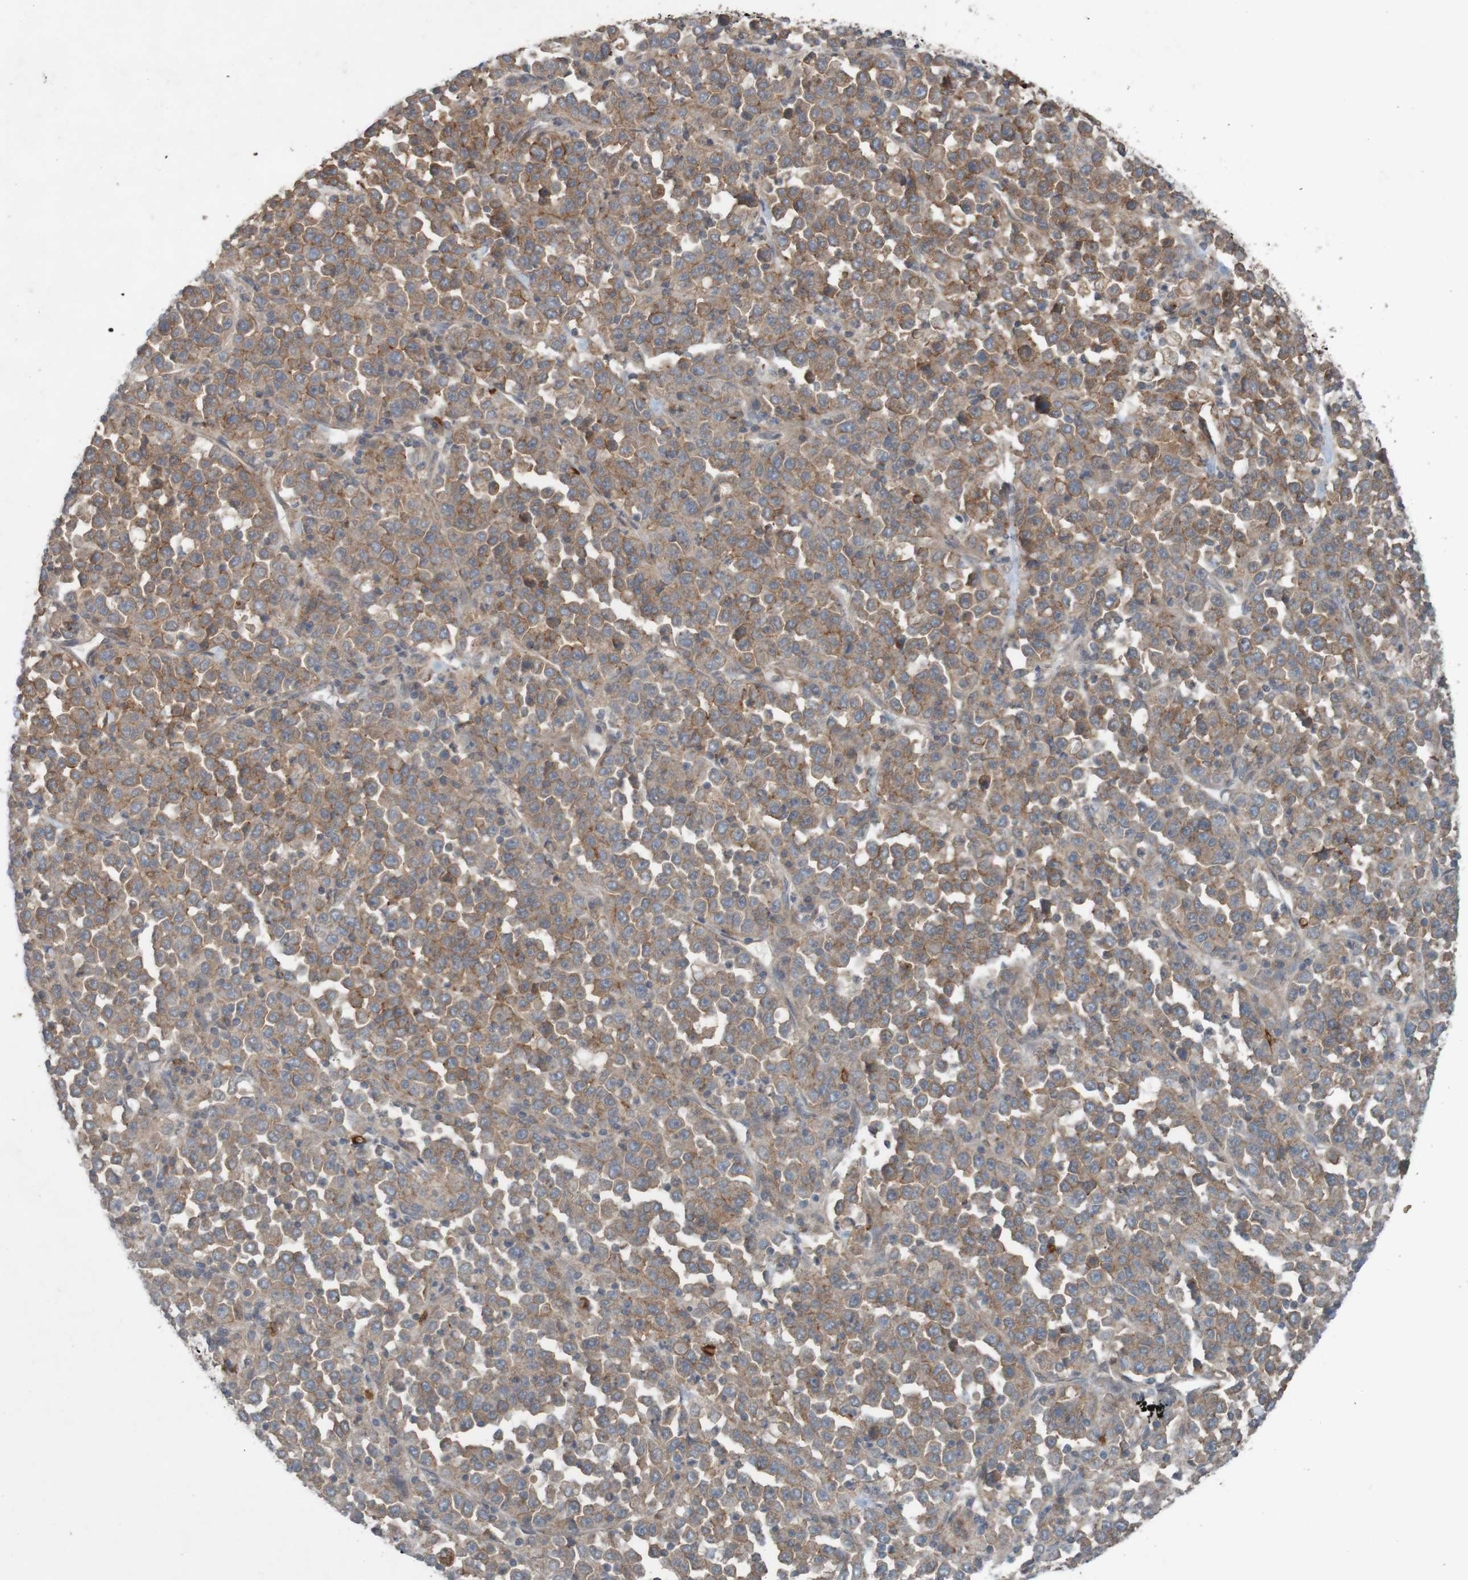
{"staining": {"intensity": "moderate", "quantity": ">75%", "location": "cytoplasmic/membranous"}, "tissue": "stomach cancer", "cell_type": "Tumor cells", "image_type": "cancer", "snomed": [{"axis": "morphology", "description": "Normal tissue, NOS"}, {"axis": "morphology", "description": "Adenocarcinoma, NOS"}, {"axis": "topography", "description": "Stomach, upper"}, {"axis": "topography", "description": "Stomach"}], "caption": "Immunohistochemistry (IHC) of stomach cancer (adenocarcinoma) exhibits medium levels of moderate cytoplasmic/membranous expression in approximately >75% of tumor cells.", "gene": "B3GAT2", "patient": {"sex": "male", "age": 59}}